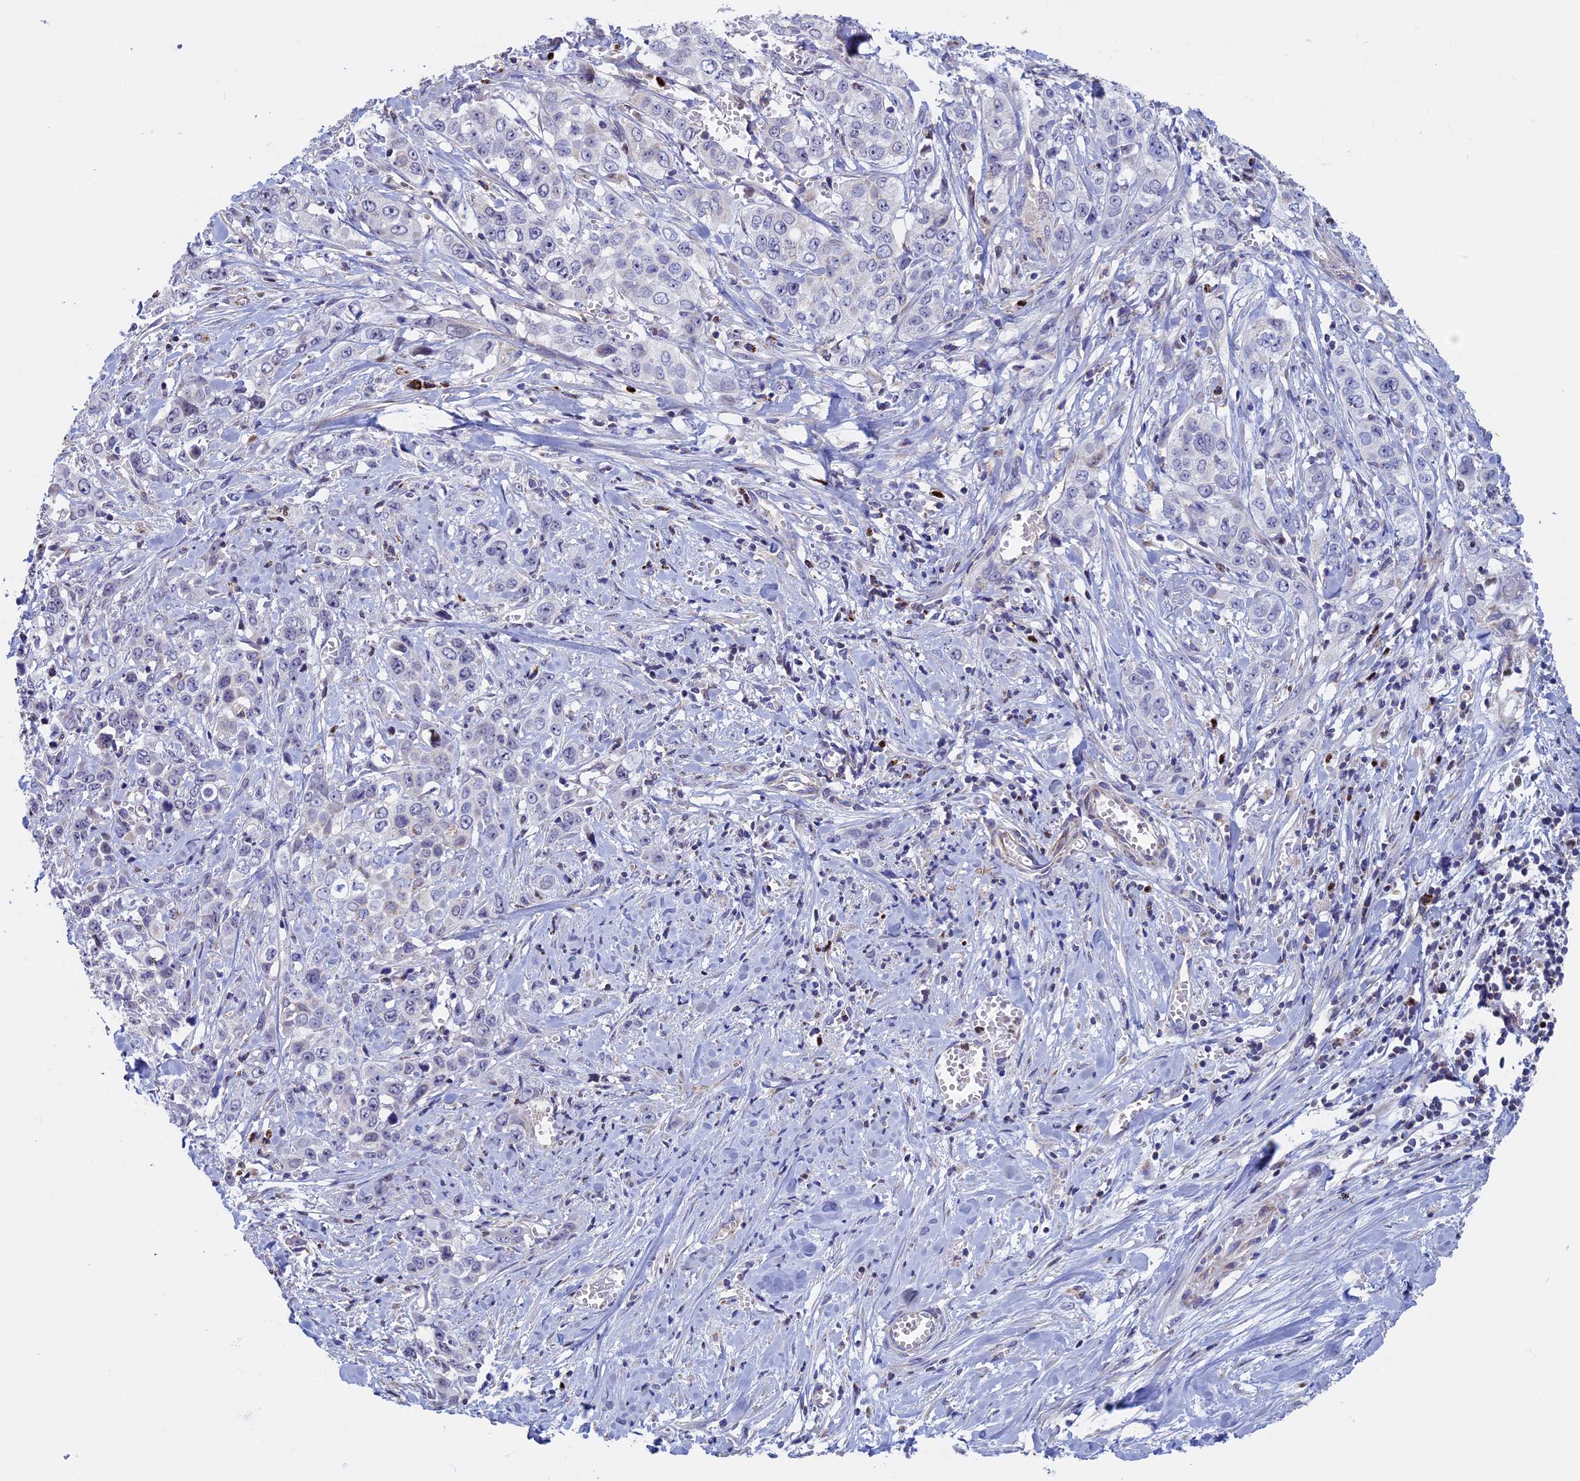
{"staining": {"intensity": "negative", "quantity": "none", "location": "none"}, "tissue": "stomach cancer", "cell_type": "Tumor cells", "image_type": "cancer", "snomed": [{"axis": "morphology", "description": "Adenocarcinoma, NOS"}, {"axis": "topography", "description": "Stomach, upper"}], "caption": "Immunohistochemistry (IHC) micrograph of neoplastic tissue: stomach cancer (adenocarcinoma) stained with DAB (3,3'-diaminobenzidine) reveals no significant protein positivity in tumor cells.", "gene": "ACSS1", "patient": {"sex": "male", "age": 62}}